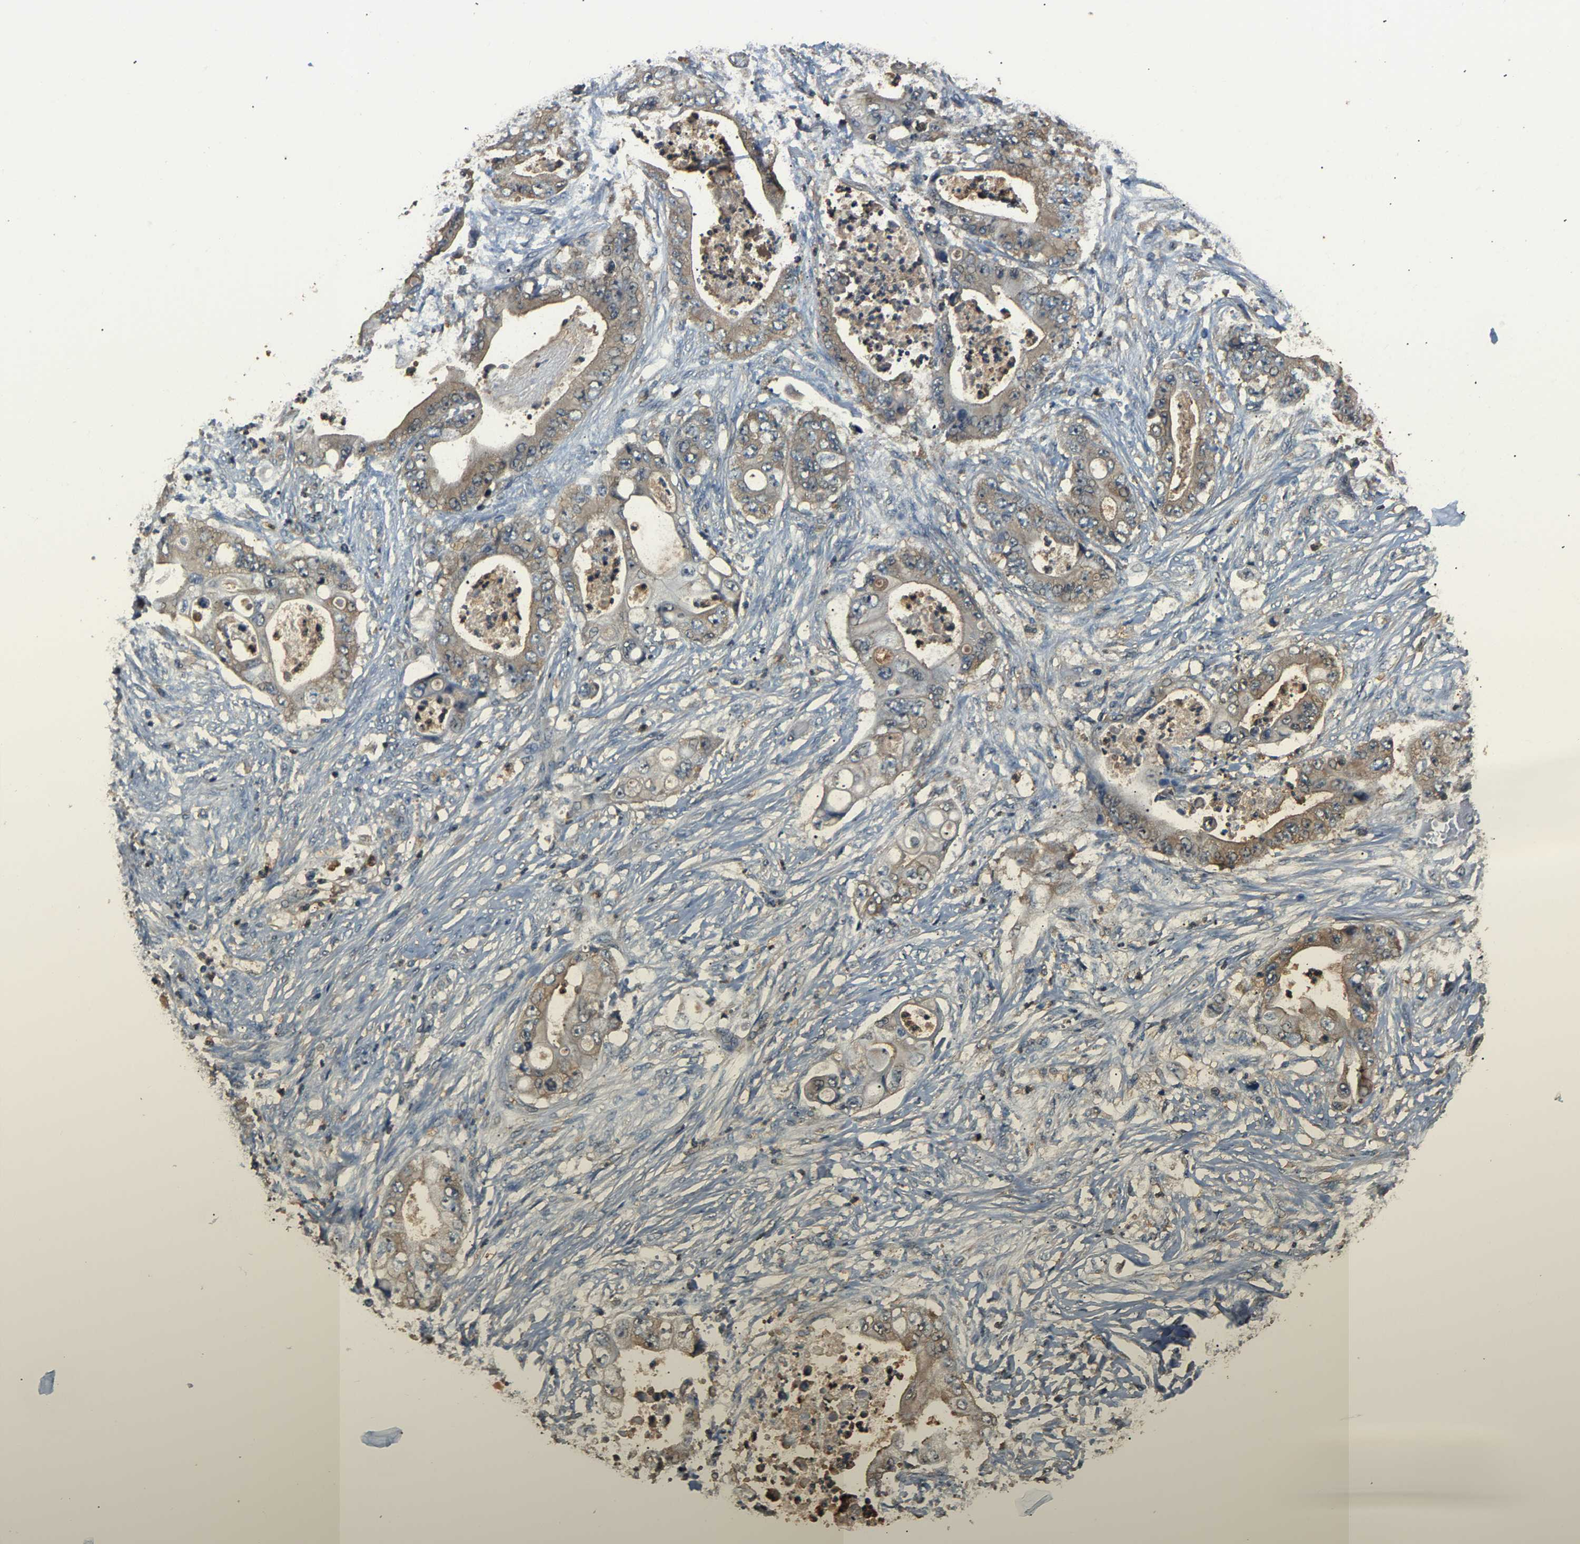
{"staining": {"intensity": "weak", "quantity": ">75%", "location": "cytoplasmic/membranous"}, "tissue": "stomach cancer", "cell_type": "Tumor cells", "image_type": "cancer", "snomed": [{"axis": "morphology", "description": "Adenocarcinoma, NOS"}, {"axis": "topography", "description": "Stomach"}], "caption": "Weak cytoplasmic/membranous protein staining is seen in approximately >75% of tumor cells in stomach cancer (adenocarcinoma).", "gene": "GPI", "patient": {"sex": "female", "age": 73}}